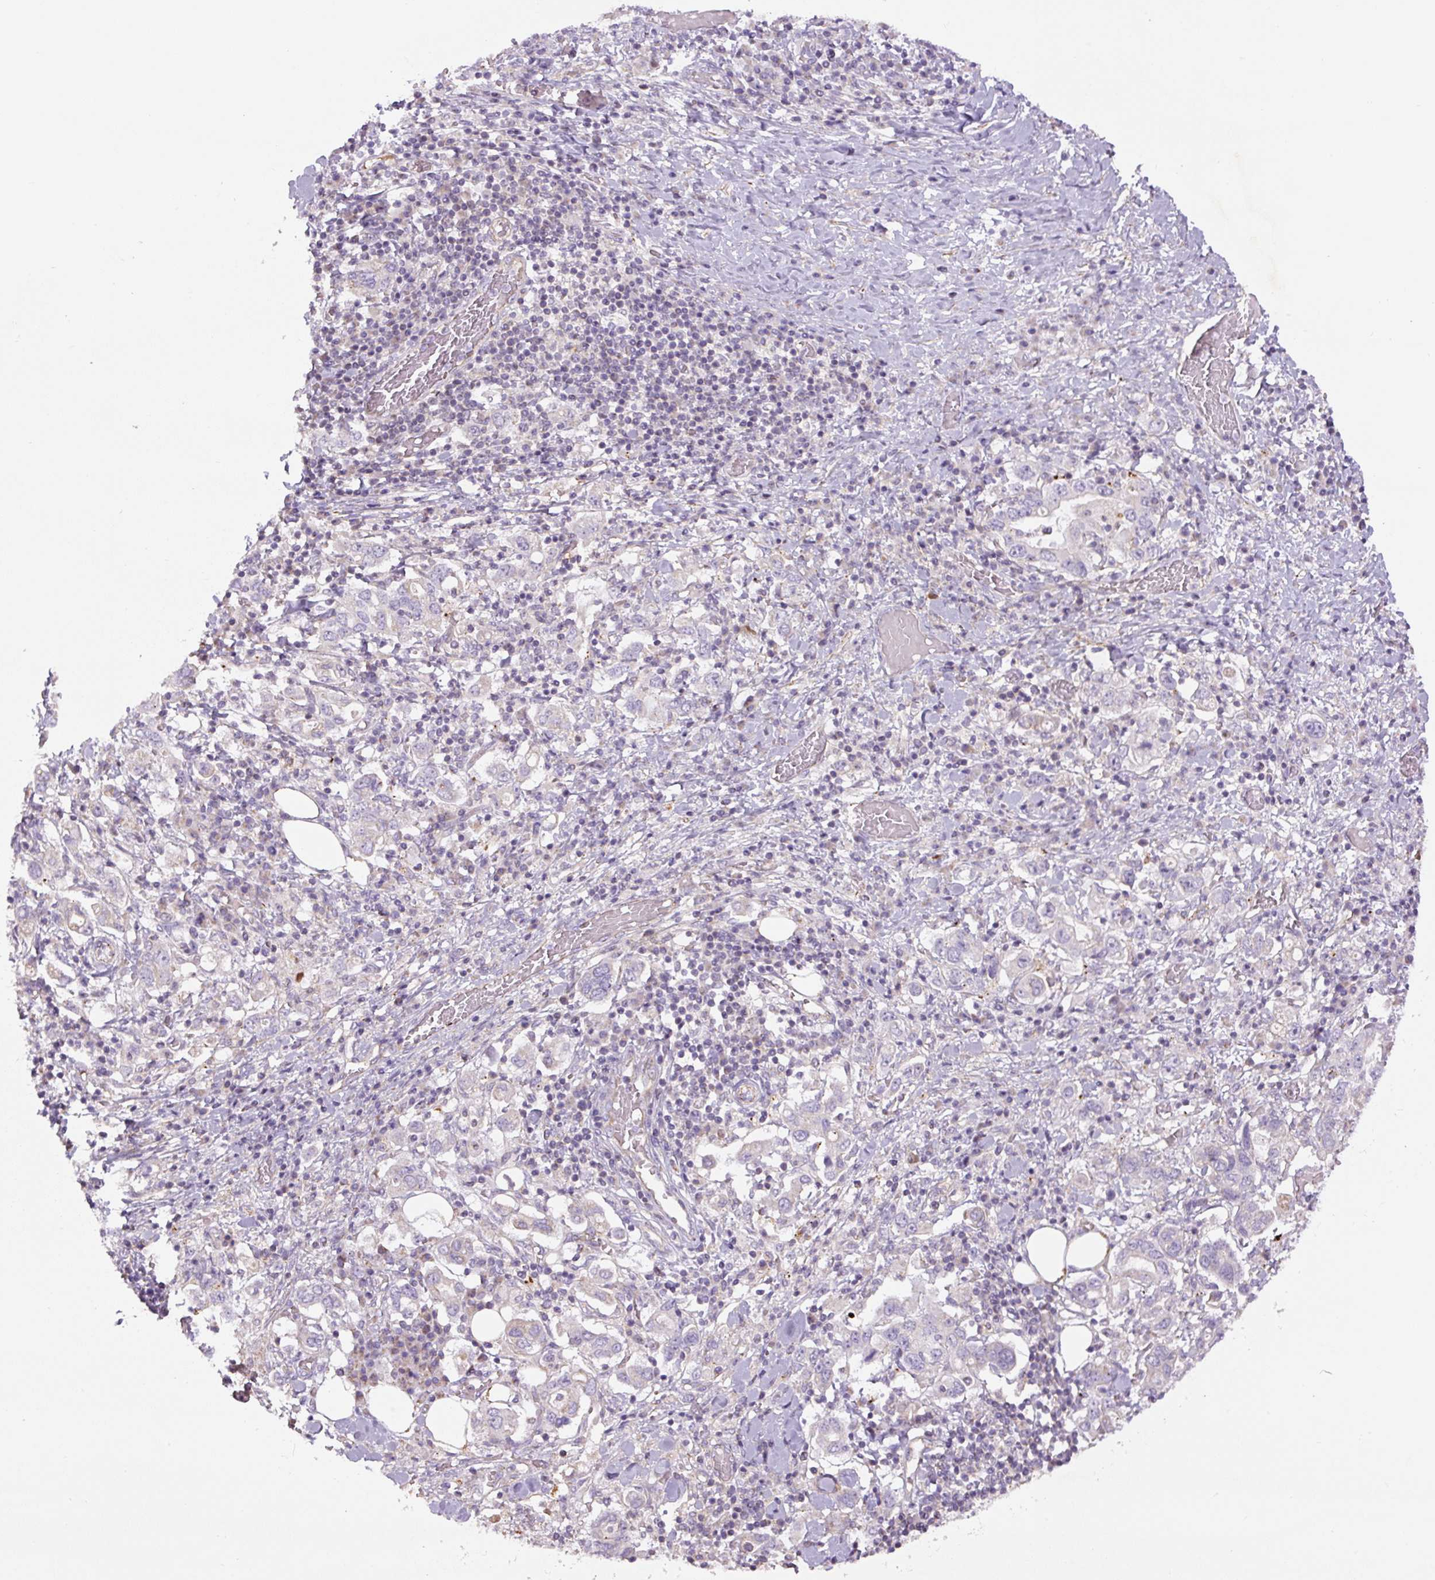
{"staining": {"intensity": "weak", "quantity": "<25%", "location": "cytoplasmic/membranous"}, "tissue": "stomach cancer", "cell_type": "Tumor cells", "image_type": "cancer", "snomed": [{"axis": "morphology", "description": "Adenocarcinoma, NOS"}, {"axis": "topography", "description": "Stomach, upper"}, {"axis": "topography", "description": "Stomach"}], "caption": "IHC histopathology image of neoplastic tissue: human adenocarcinoma (stomach) stained with DAB demonstrates no significant protein staining in tumor cells.", "gene": "CCNI2", "patient": {"sex": "male", "age": 62}}